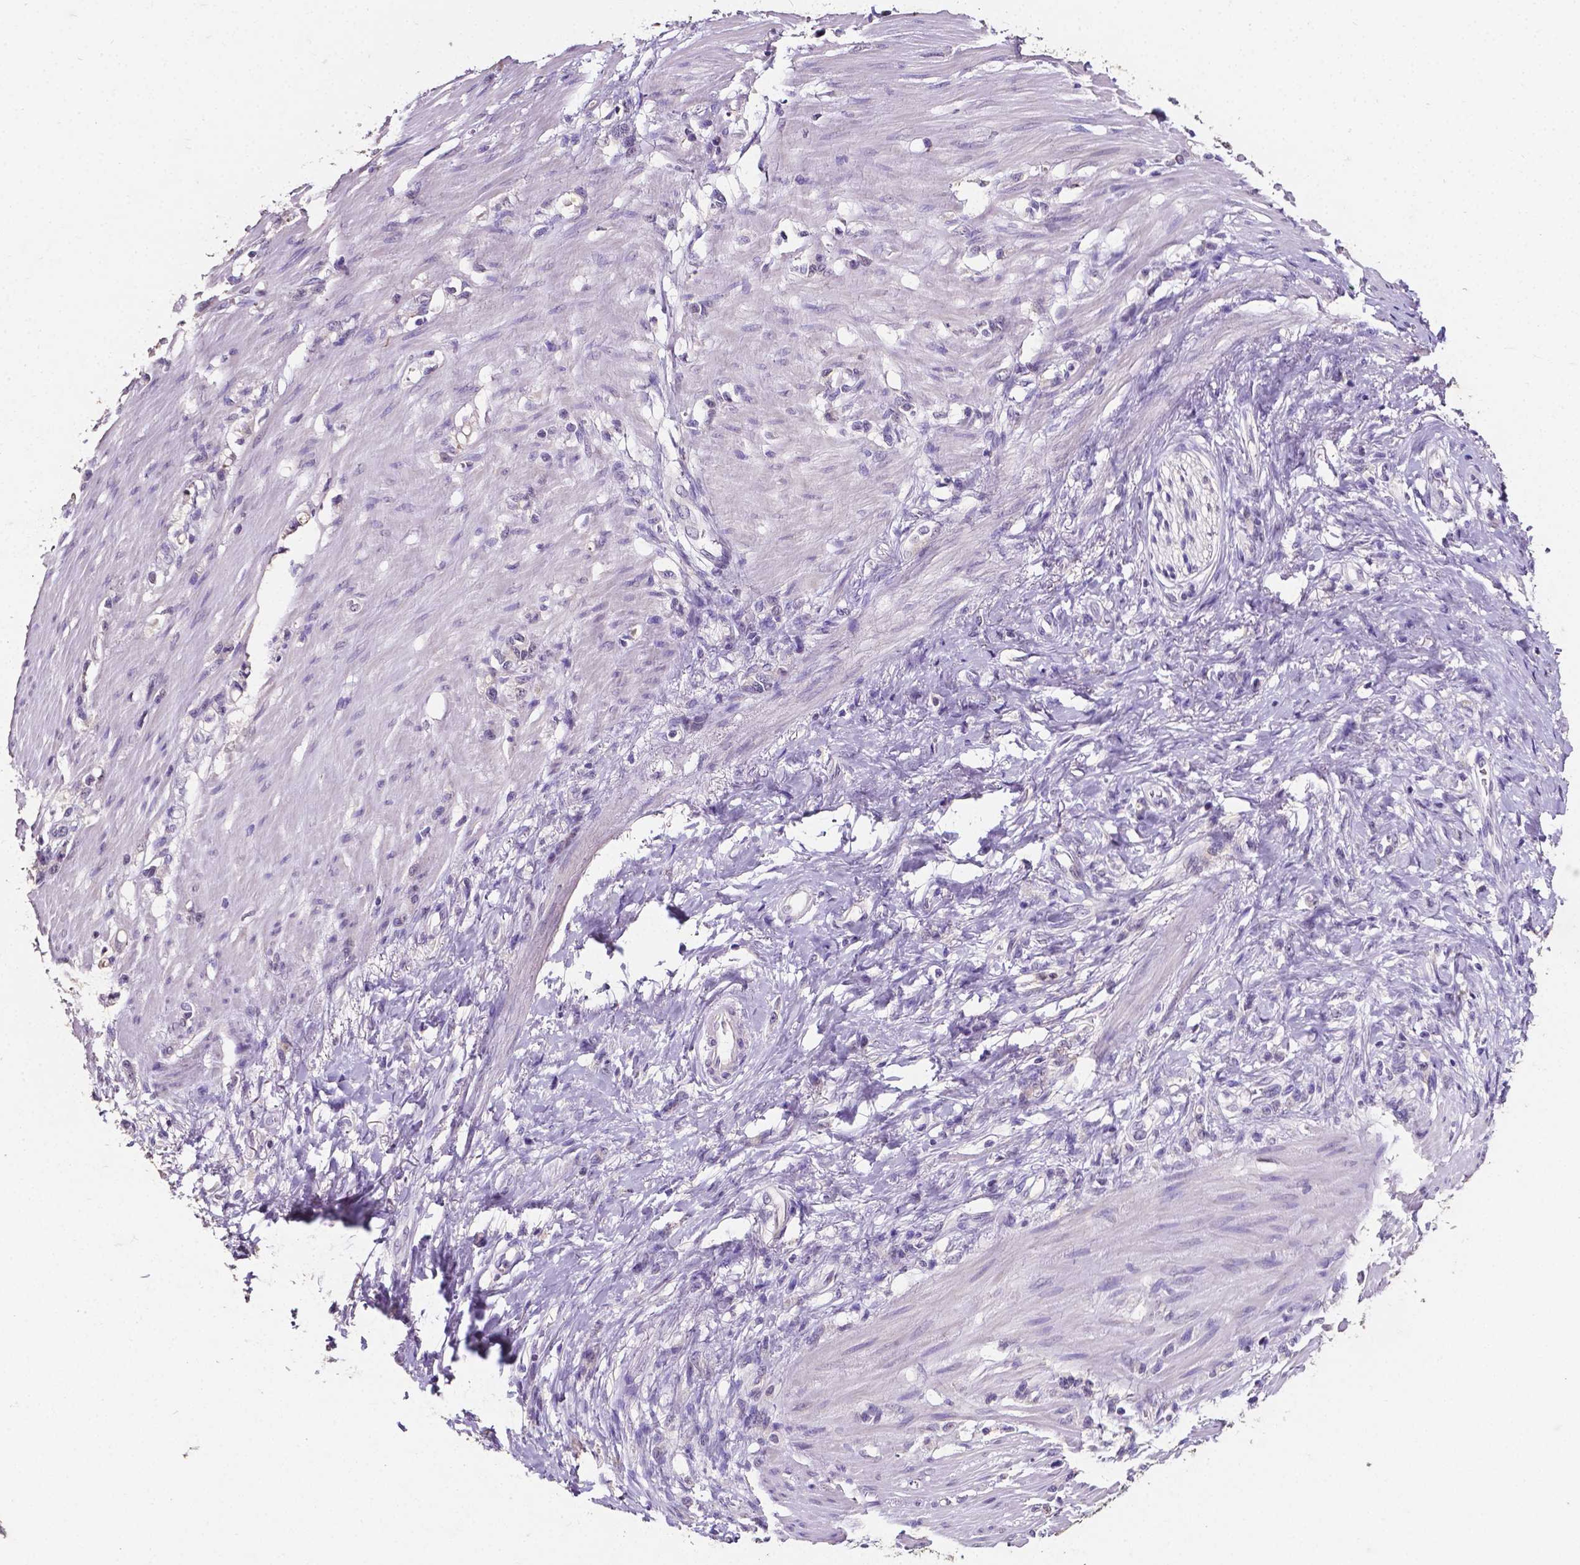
{"staining": {"intensity": "negative", "quantity": "none", "location": "none"}, "tissue": "stomach cancer", "cell_type": "Tumor cells", "image_type": "cancer", "snomed": [{"axis": "morphology", "description": "Adenocarcinoma, NOS"}, {"axis": "topography", "description": "Stomach"}], "caption": "Tumor cells show no significant protein positivity in stomach cancer. (DAB (3,3'-diaminobenzidine) immunohistochemistry with hematoxylin counter stain).", "gene": "PSAT1", "patient": {"sex": "female", "age": 84}}